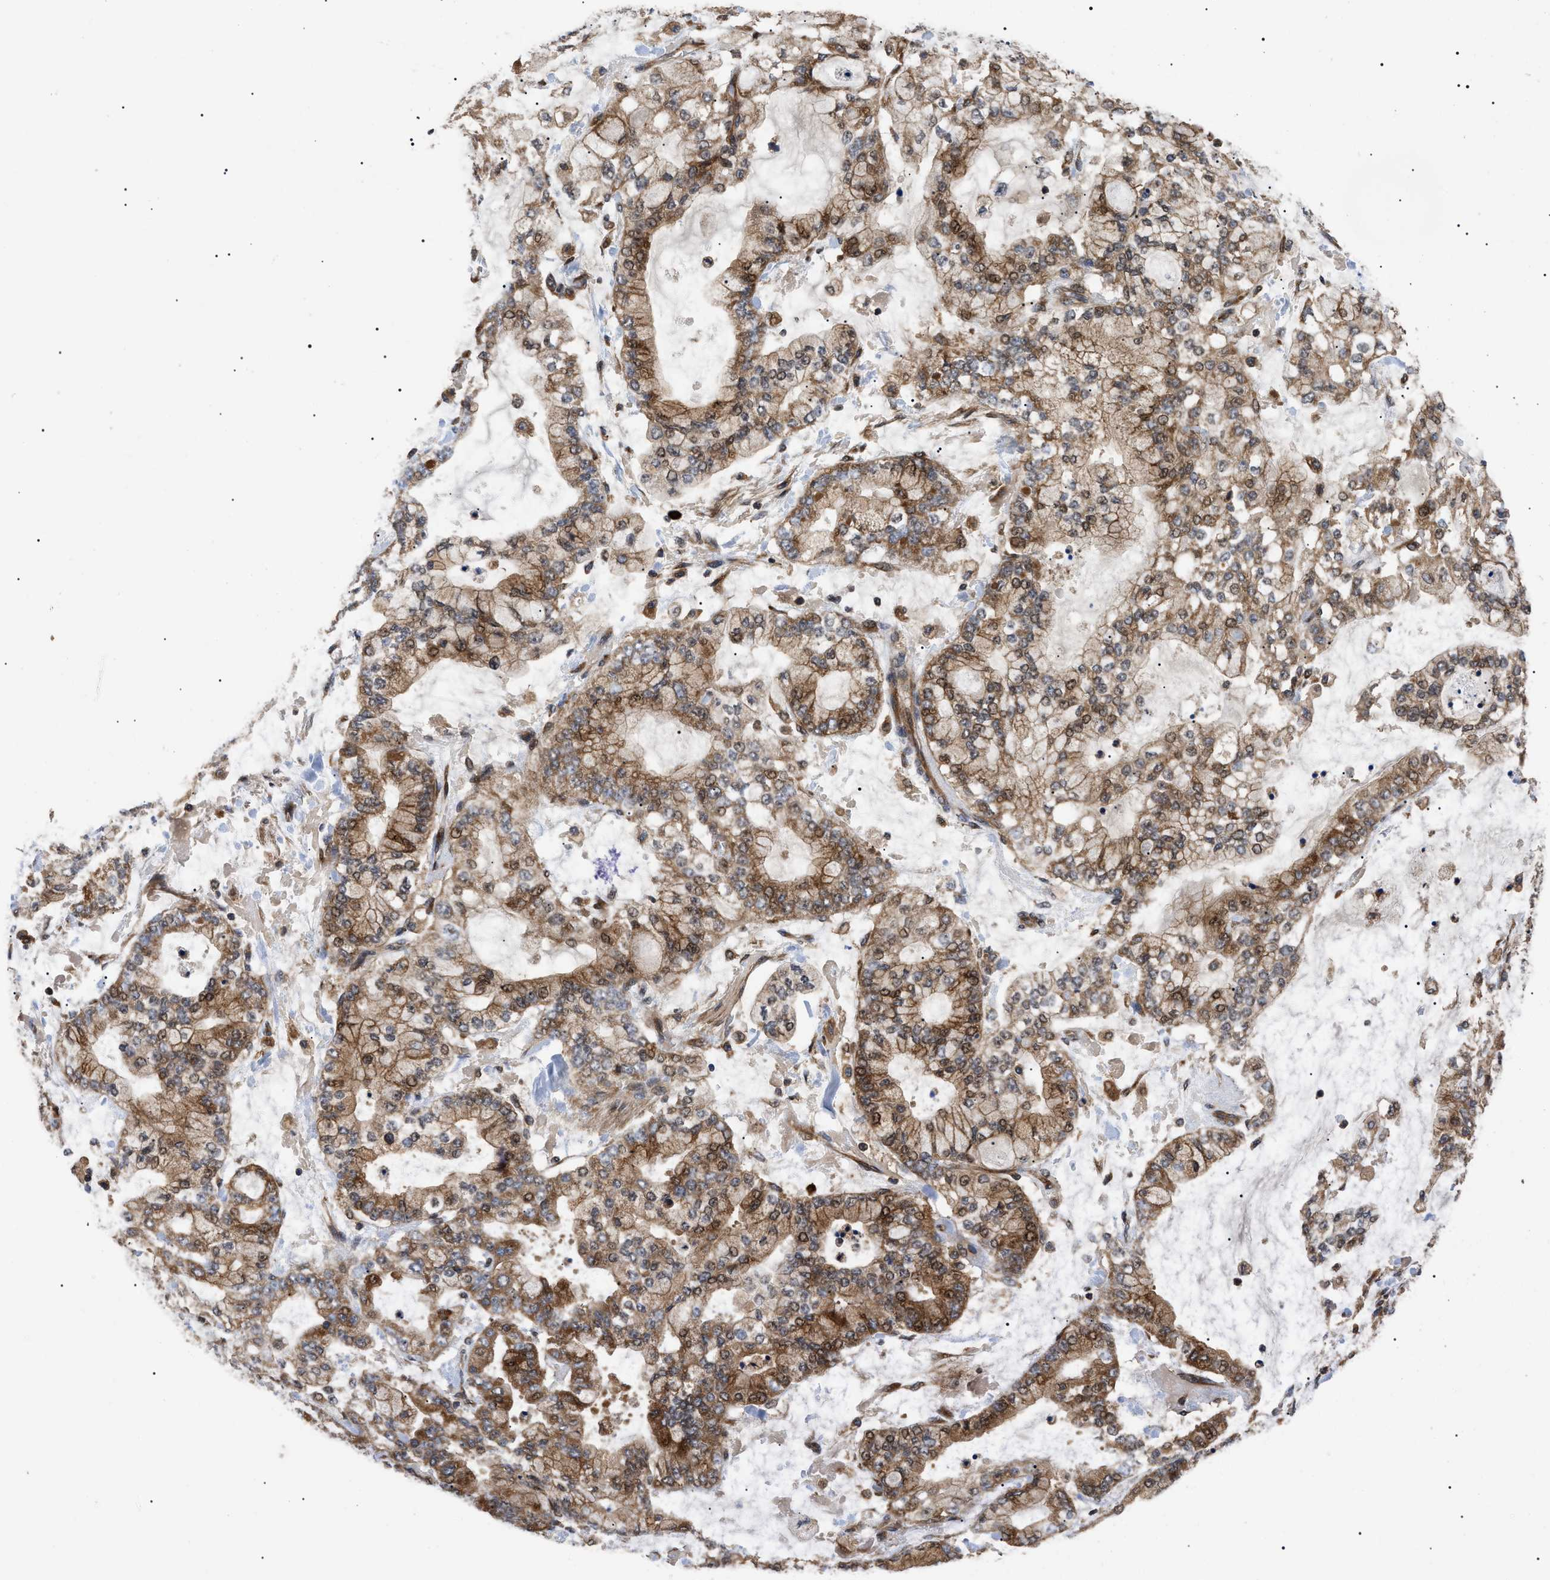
{"staining": {"intensity": "moderate", "quantity": ">75%", "location": "cytoplasmic/membranous,nuclear"}, "tissue": "stomach cancer", "cell_type": "Tumor cells", "image_type": "cancer", "snomed": [{"axis": "morphology", "description": "Normal tissue, NOS"}, {"axis": "morphology", "description": "Adenocarcinoma, NOS"}, {"axis": "topography", "description": "Stomach, upper"}, {"axis": "topography", "description": "Stomach"}], "caption": "Protein analysis of stomach cancer (adenocarcinoma) tissue exhibits moderate cytoplasmic/membranous and nuclear staining in approximately >75% of tumor cells.", "gene": "ASTL", "patient": {"sex": "male", "age": 76}}